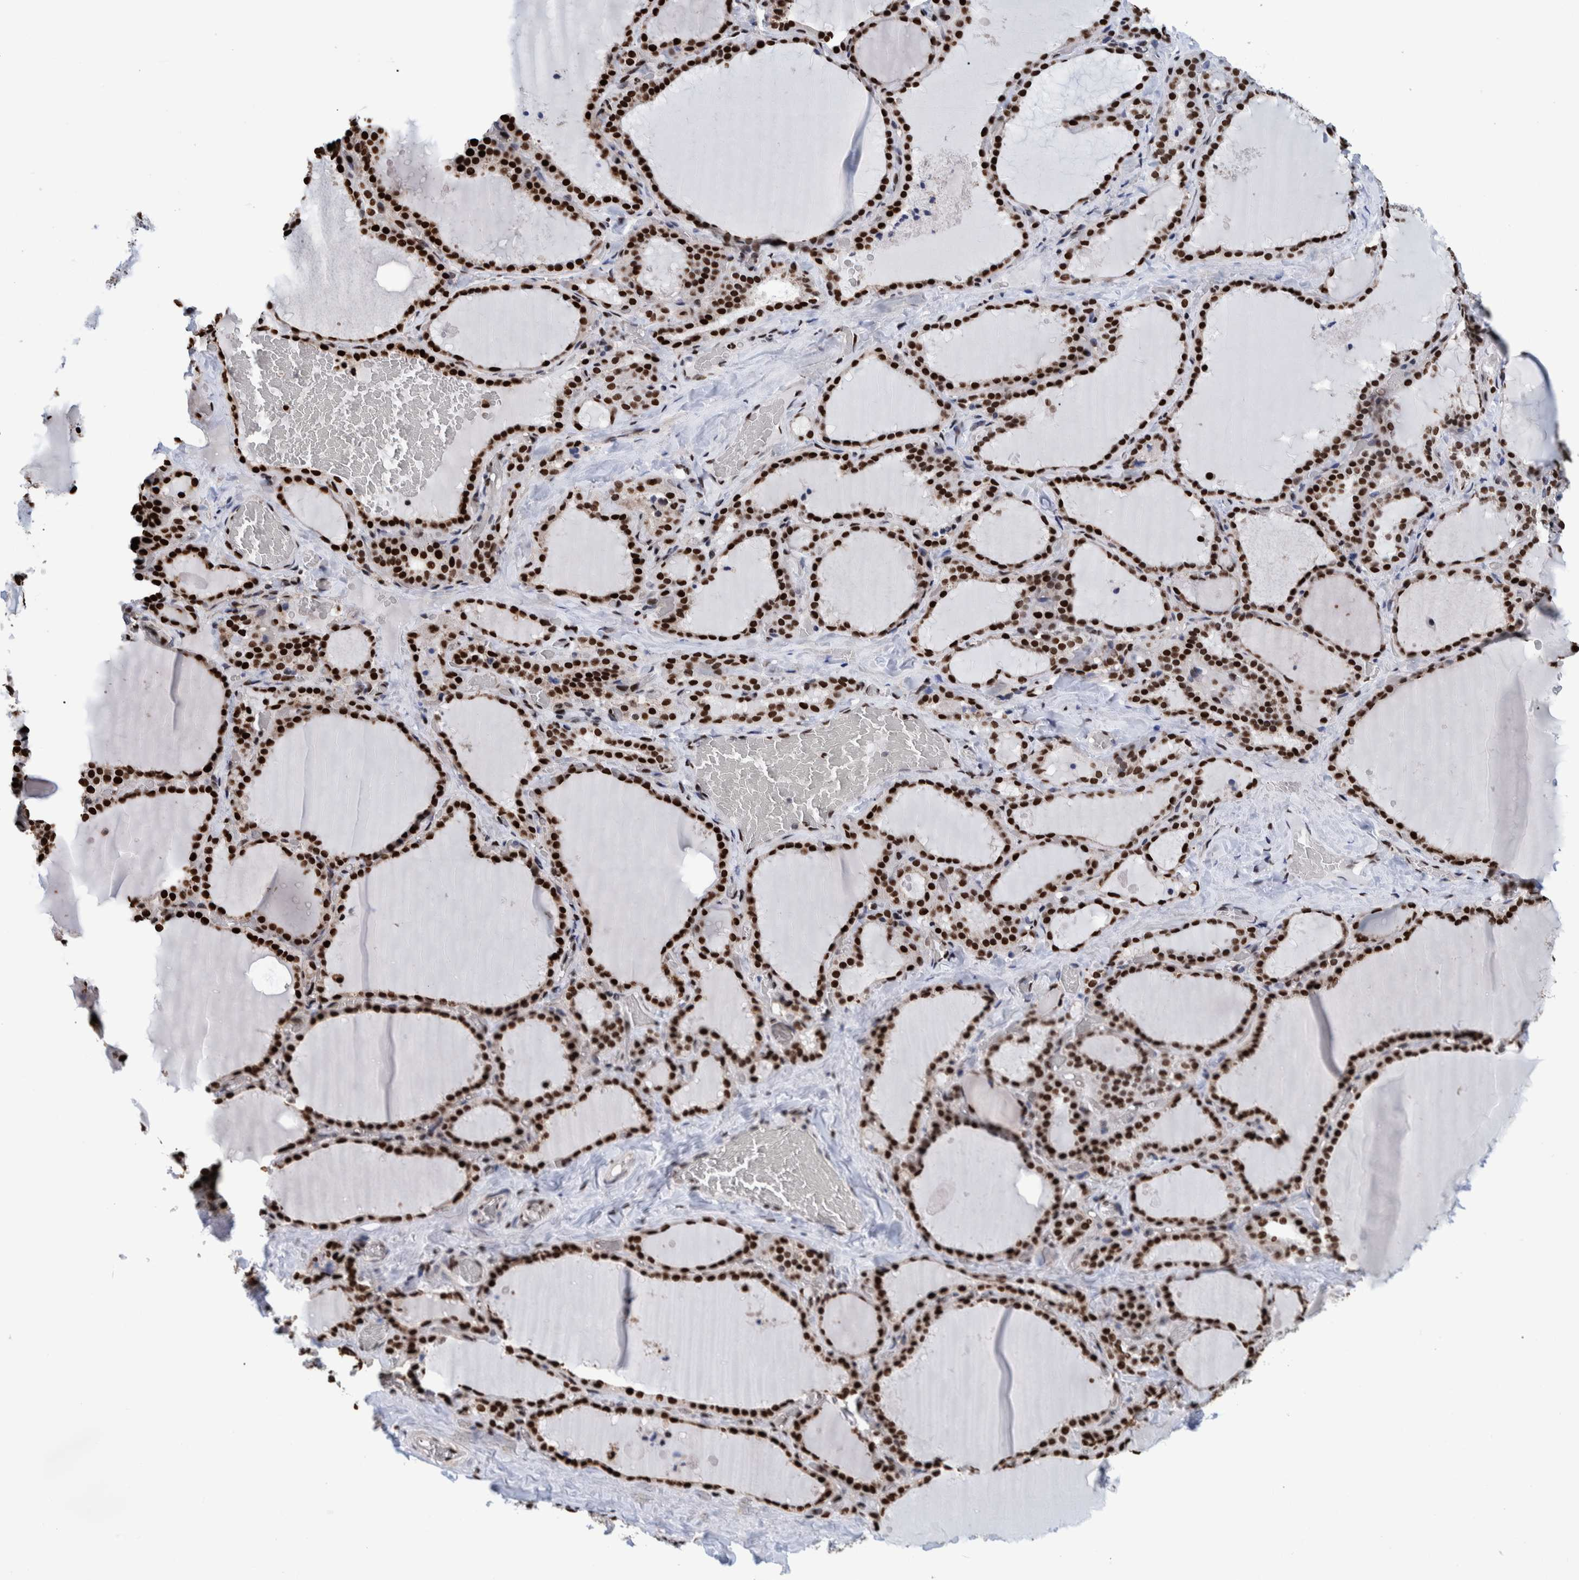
{"staining": {"intensity": "strong", "quantity": ">75%", "location": "nuclear"}, "tissue": "thyroid gland", "cell_type": "Glandular cells", "image_type": "normal", "snomed": [{"axis": "morphology", "description": "Normal tissue, NOS"}, {"axis": "topography", "description": "Thyroid gland"}], "caption": "Immunohistochemical staining of normal human thyroid gland reveals >75% levels of strong nuclear protein staining in about >75% of glandular cells.", "gene": "HEATR9", "patient": {"sex": "female", "age": 22}}